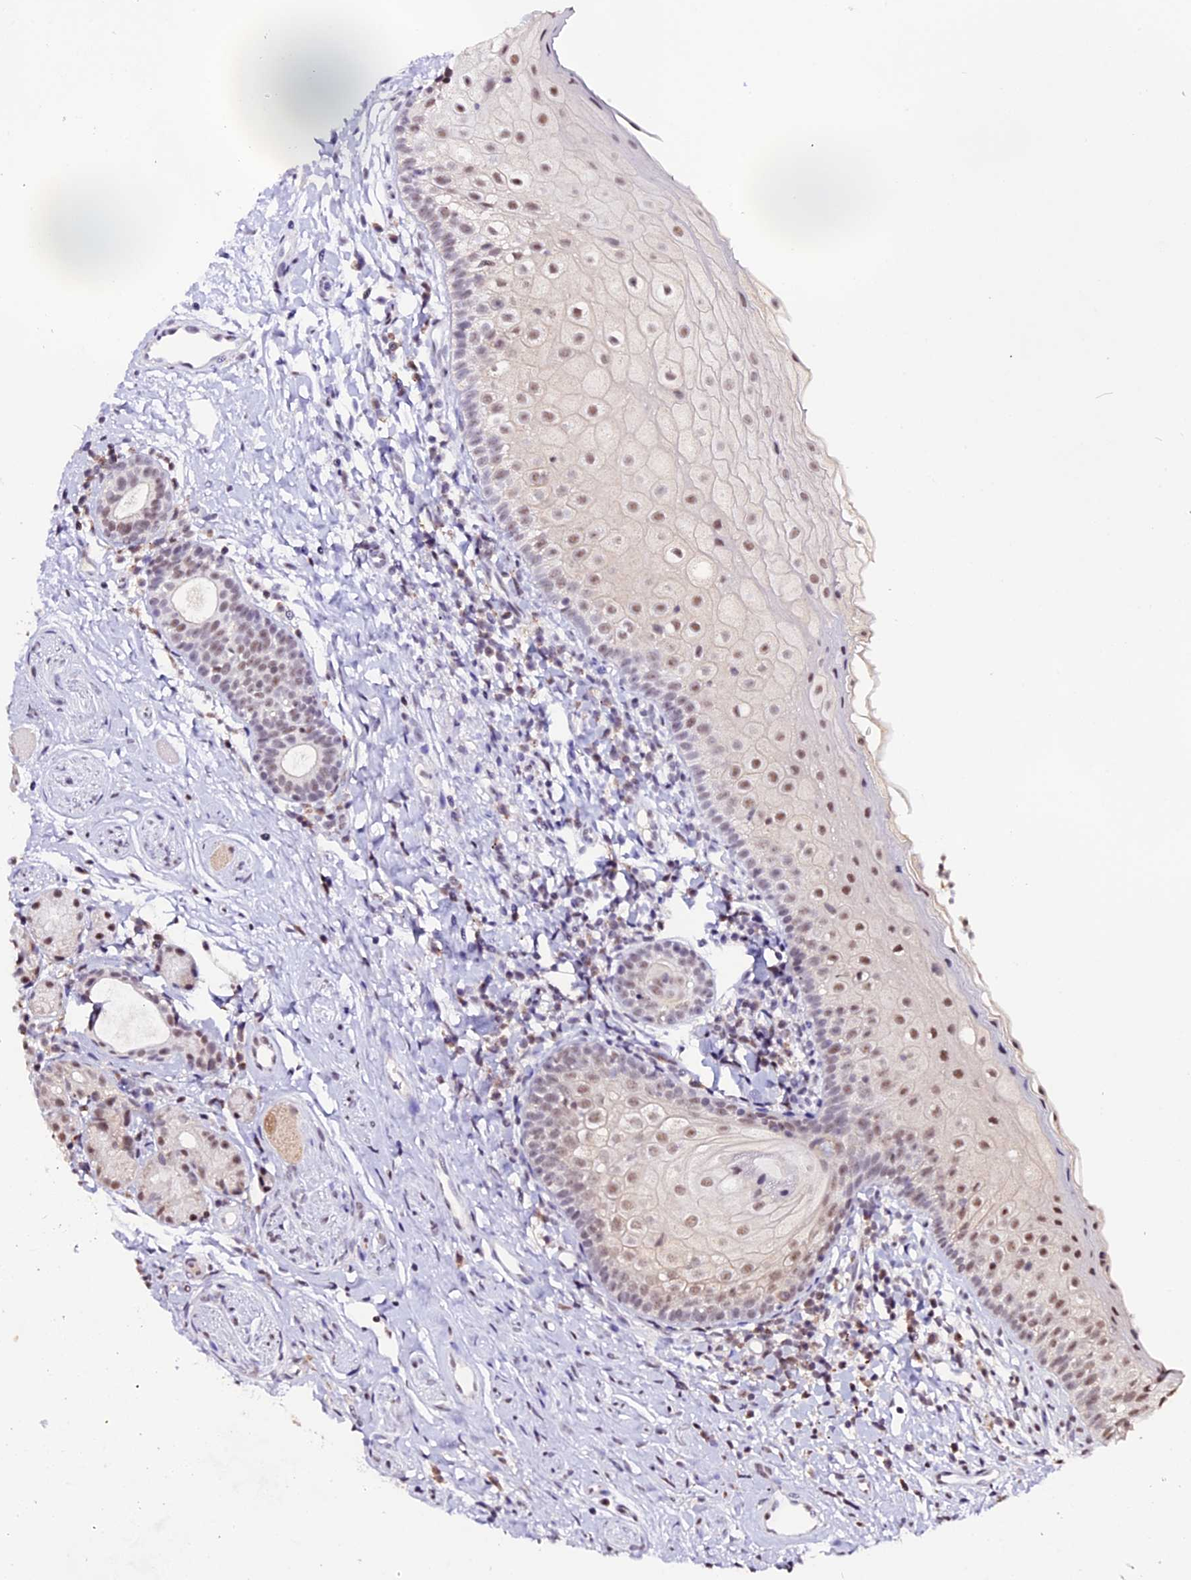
{"staining": {"intensity": "moderate", "quantity": "25%-75%", "location": "nuclear"}, "tissue": "oral mucosa", "cell_type": "Squamous epithelial cells", "image_type": "normal", "snomed": [{"axis": "morphology", "description": "Normal tissue, NOS"}, {"axis": "topography", "description": "Oral tissue"}], "caption": "Immunohistochemical staining of normal human oral mucosa demonstrates 25%-75% levels of moderate nuclear protein expression in about 25%-75% of squamous epithelial cells. Immunohistochemistry (ihc) stains the protein of interest in brown and the nuclei are stained blue.", "gene": "NCBP1", "patient": {"sex": "male", "age": 46}}